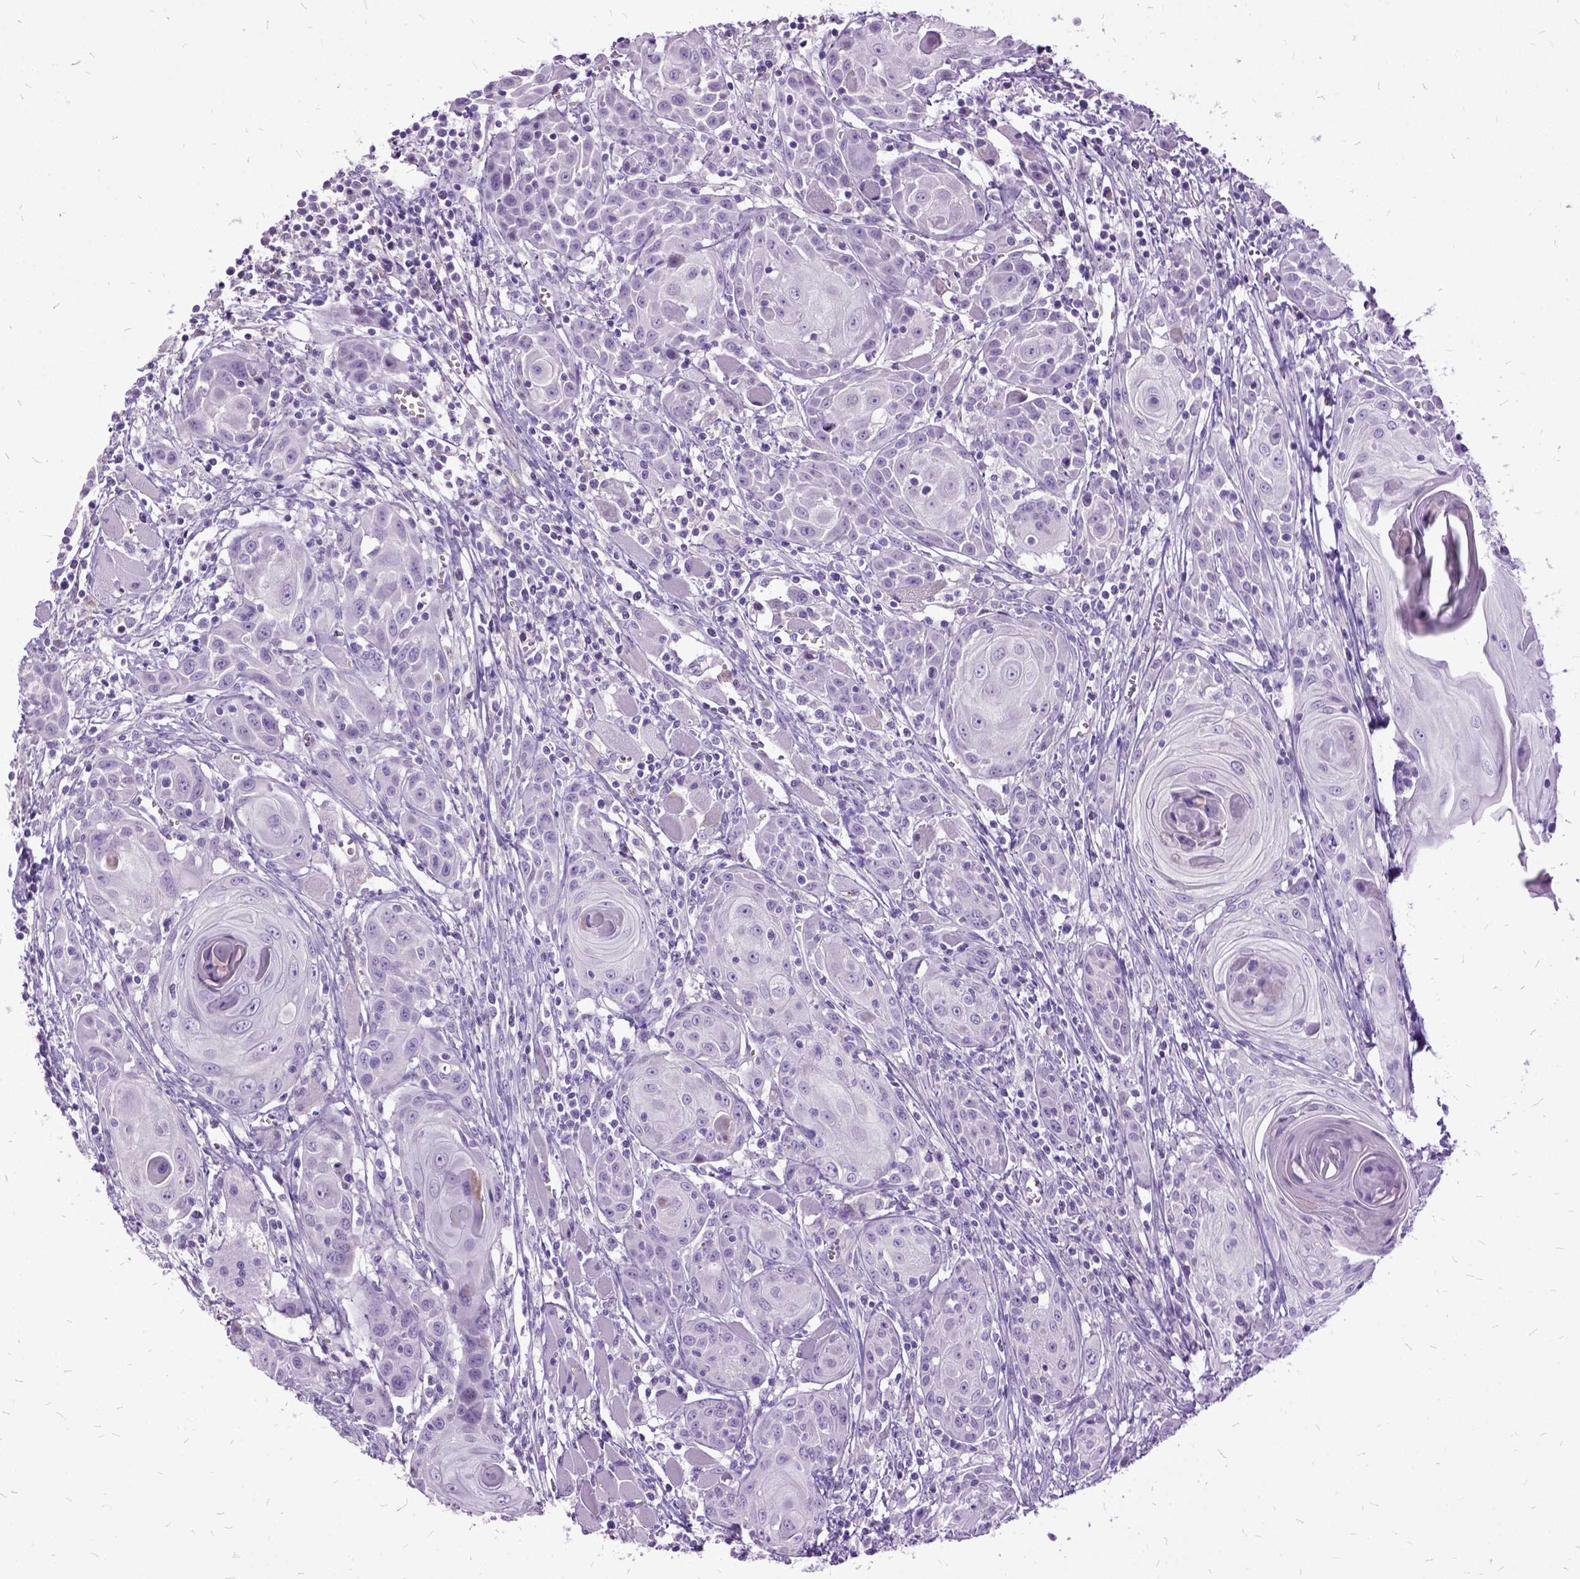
{"staining": {"intensity": "negative", "quantity": "none", "location": "none"}, "tissue": "head and neck cancer", "cell_type": "Tumor cells", "image_type": "cancer", "snomed": [{"axis": "morphology", "description": "Squamous cell carcinoma, NOS"}, {"axis": "topography", "description": "Head-Neck"}], "caption": "This is an immunohistochemistry micrograph of squamous cell carcinoma (head and neck). There is no expression in tumor cells.", "gene": "MME", "patient": {"sex": "female", "age": 80}}